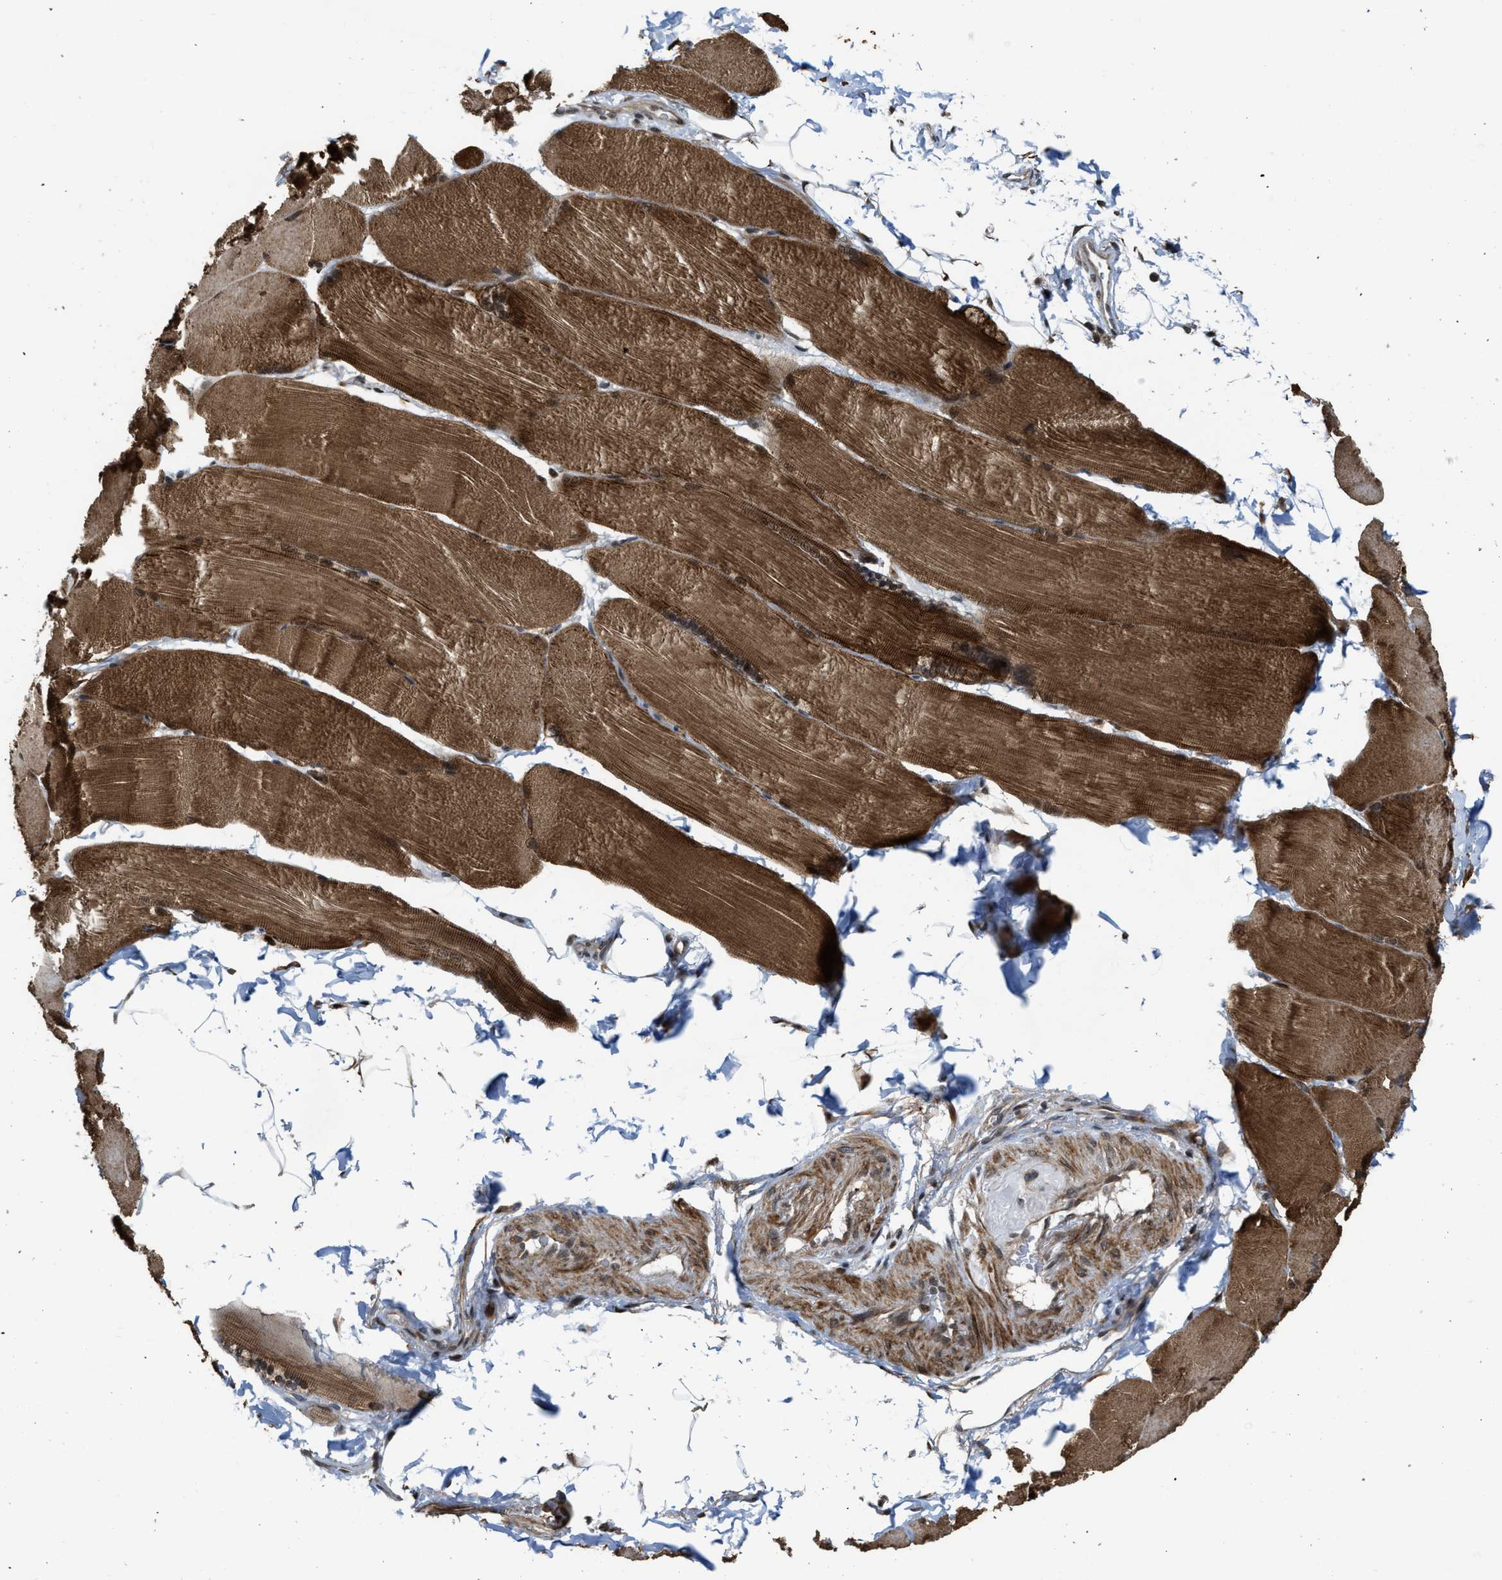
{"staining": {"intensity": "strong", "quantity": ">75%", "location": "cytoplasmic/membranous"}, "tissue": "skeletal muscle", "cell_type": "Myocytes", "image_type": "normal", "snomed": [{"axis": "morphology", "description": "Normal tissue, NOS"}, {"axis": "topography", "description": "Skin"}, {"axis": "topography", "description": "Skeletal muscle"}], "caption": "Protein staining displays strong cytoplasmic/membranous expression in approximately >75% of myocytes in normal skeletal muscle. (IHC, brightfield microscopy, high magnification).", "gene": "ZNF250", "patient": {"sex": "male", "age": 83}}